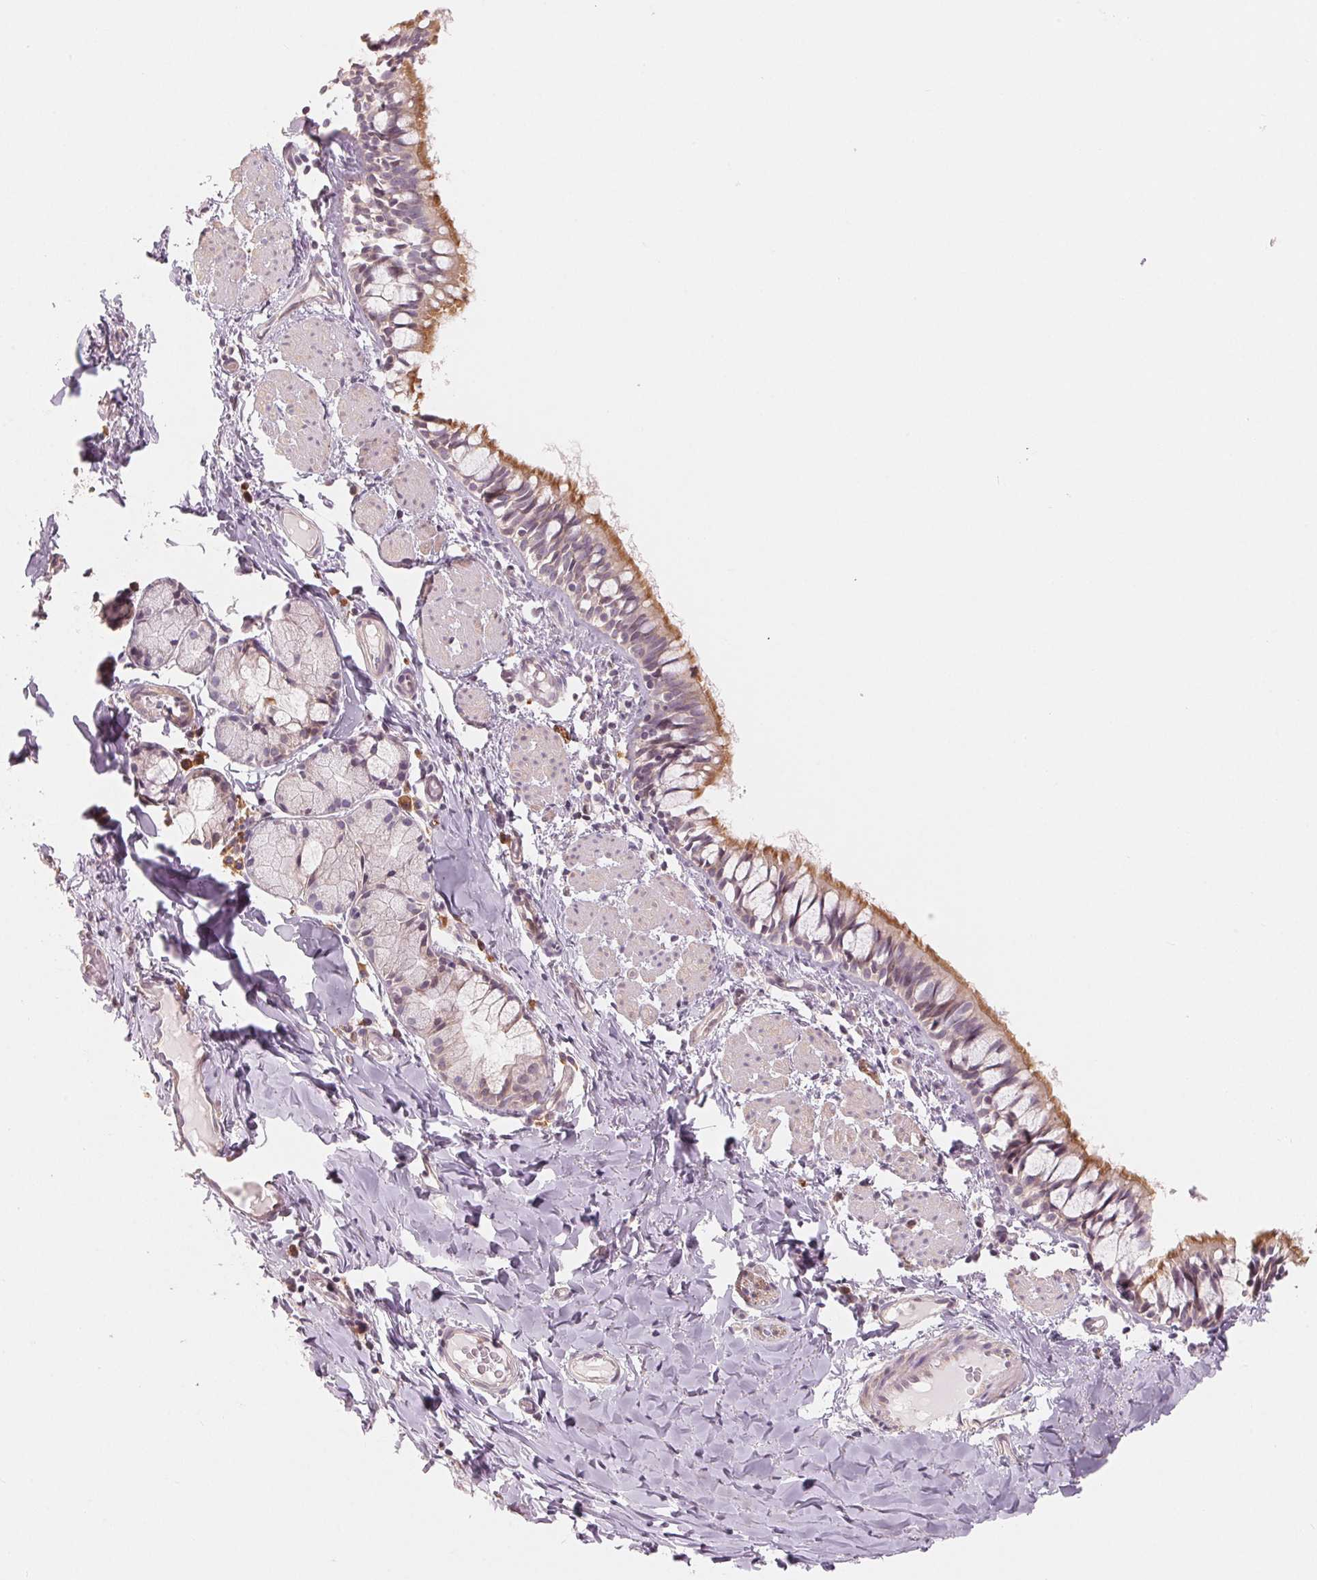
{"staining": {"intensity": "moderate", "quantity": "25%-75%", "location": "cytoplasmic/membranous,nuclear"}, "tissue": "bronchus", "cell_type": "Respiratory epithelial cells", "image_type": "normal", "snomed": [{"axis": "morphology", "description": "Normal tissue, NOS"}, {"axis": "topography", "description": "Bronchus"}], "caption": "IHC image of benign bronchus: human bronchus stained using immunohistochemistry exhibits medium levels of moderate protein expression localized specifically in the cytoplasmic/membranous,nuclear of respiratory epithelial cells, appearing as a cytoplasmic/membranous,nuclear brown color.", "gene": "DENND2C", "patient": {"sex": "male", "age": 1}}